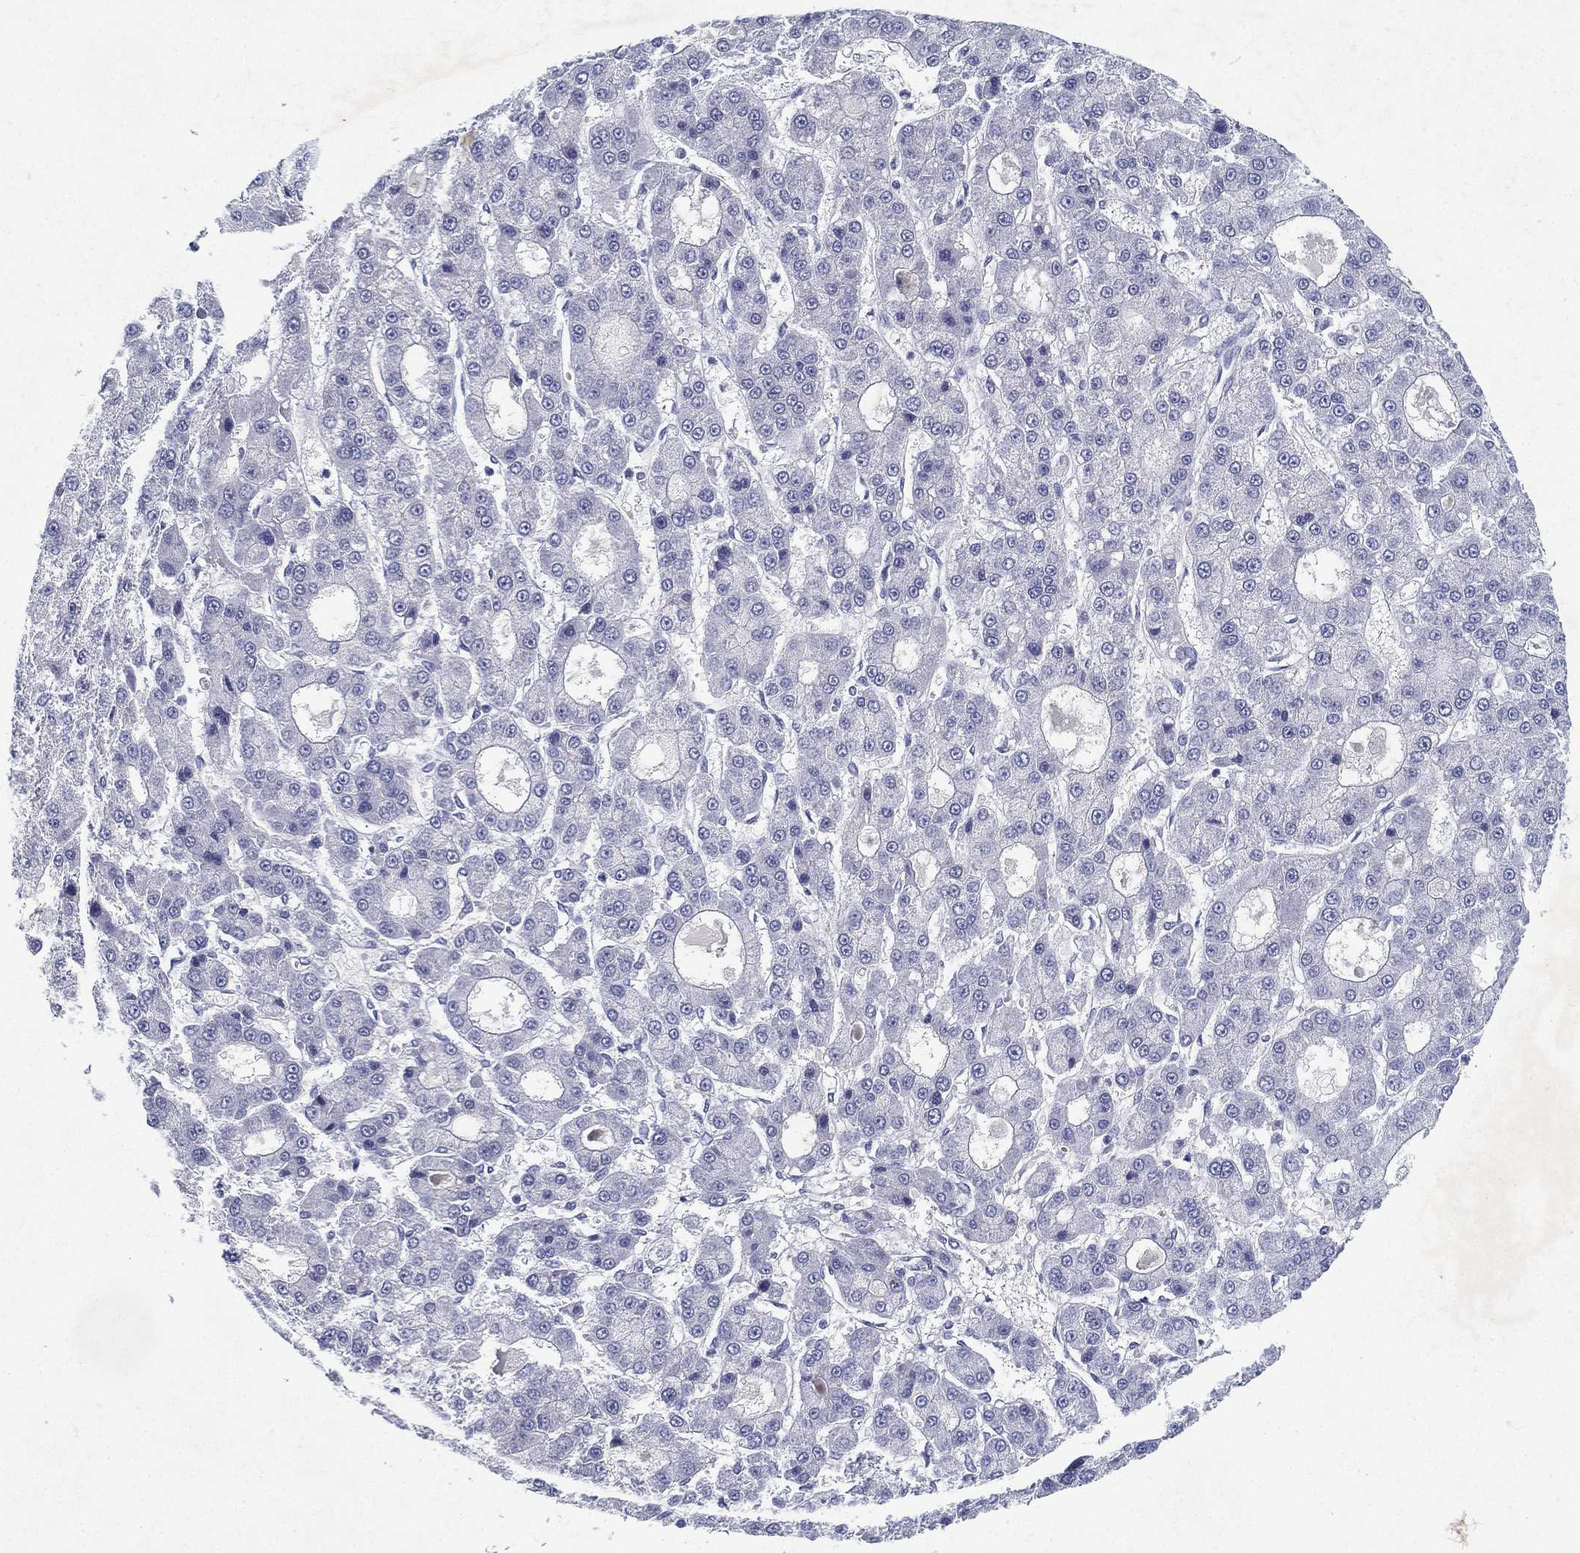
{"staining": {"intensity": "negative", "quantity": "none", "location": "none"}, "tissue": "liver cancer", "cell_type": "Tumor cells", "image_type": "cancer", "snomed": [{"axis": "morphology", "description": "Carcinoma, Hepatocellular, NOS"}, {"axis": "topography", "description": "Liver"}], "caption": "There is no significant staining in tumor cells of liver cancer. (Immunohistochemistry, brightfield microscopy, high magnification).", "gene": "RGS13", "patient": {"sex": "male", "age": 70}}